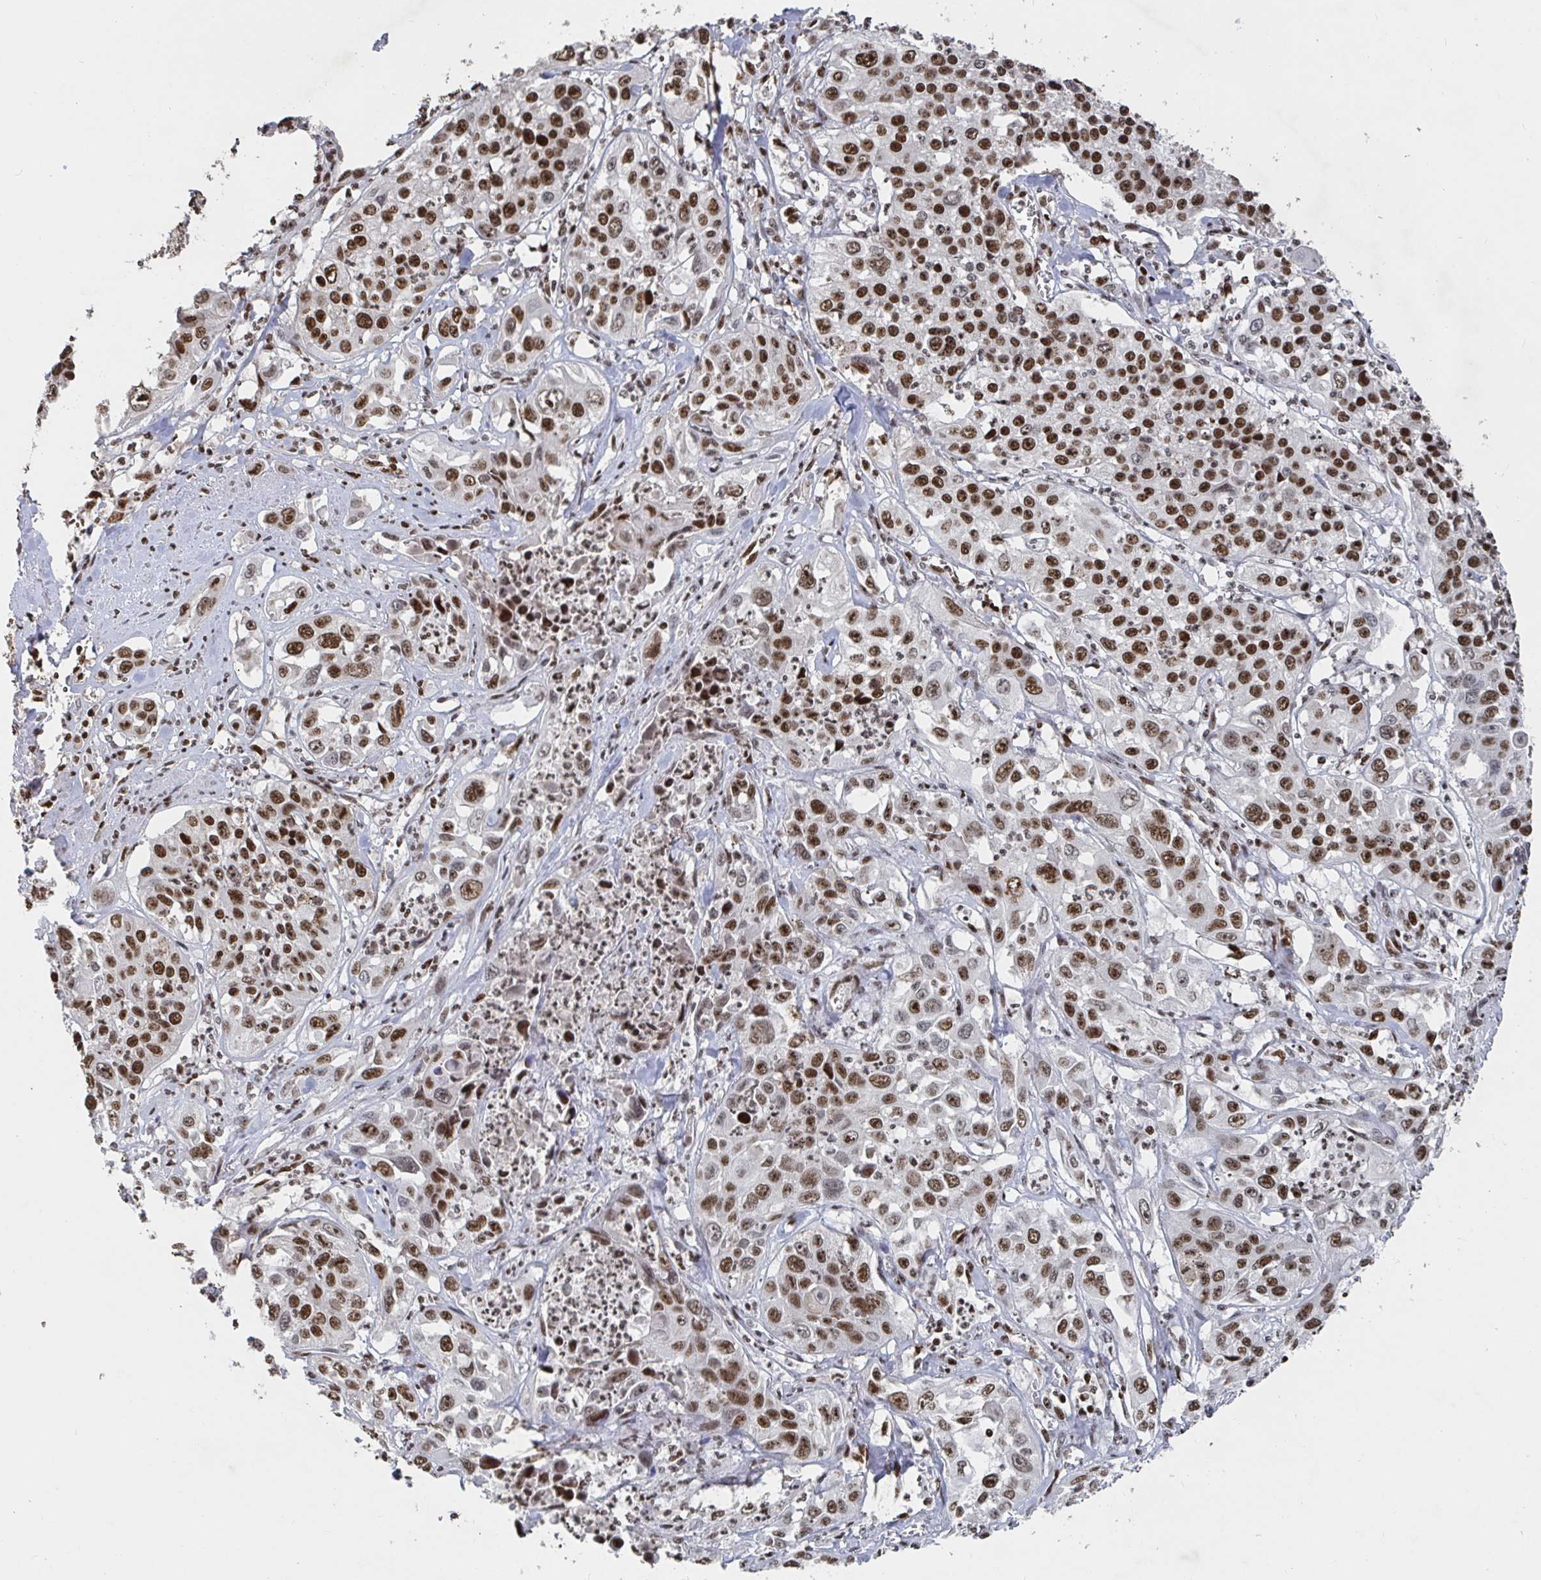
{"staining": {"intensity": "strong", "quantity": ">75%", "location": "nuclear"}, "tissue": "lung cancer", "cell_type": "Tumor cells", "image_type": "cancer", "snomed": [{"axis": "morphology", "description": "Squamous cell carcinoma, NOS"}, {"axis": "morphology", "description": "Squamous cell carcinoma, metastatic, NOS"}, {"axis": "topography", "description": "Lung"}, {"axis": "topography", "description": "Pleura, NOS"}], "caption": "Immunohistochemistry (IHC) (DAB) staining of lung cancer (squamous cell carcinoma) demonstrates strong nuclear protein expression in approximately >75% of tumor cells.", "gene": "ZDHHC12", "patient": {"sex": "male", "age": 72}}